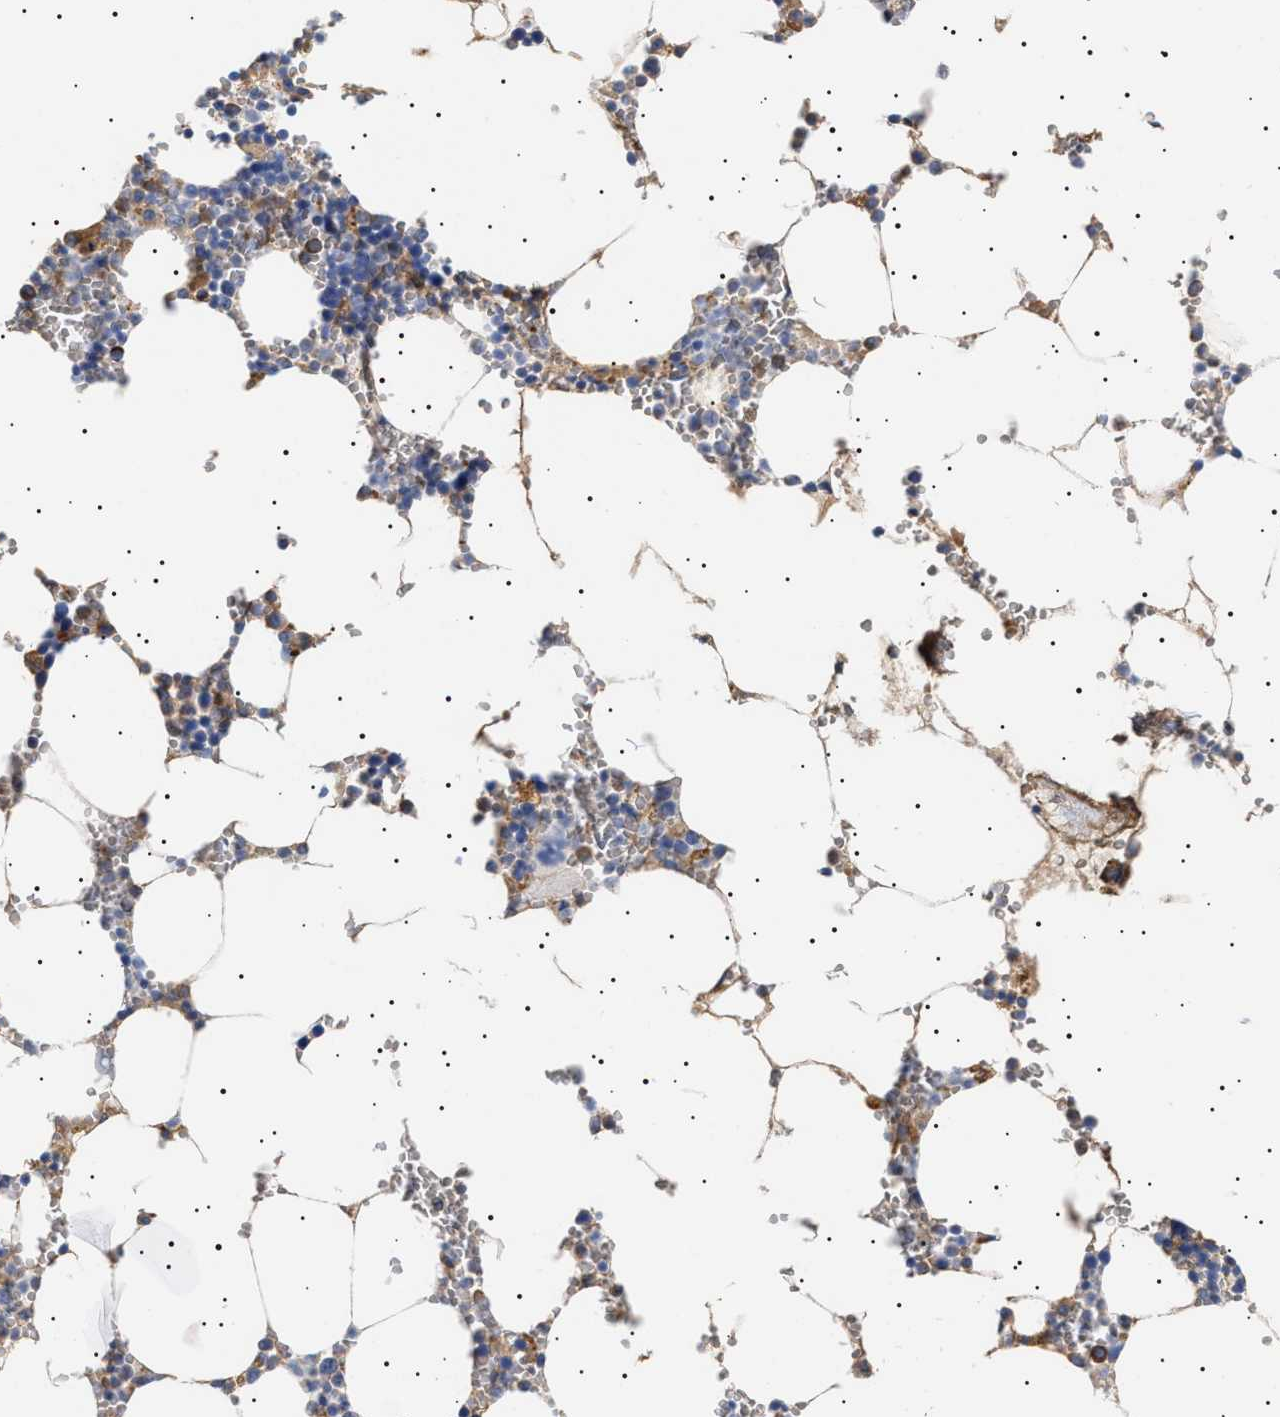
{"staining": {"intensity": "weak", "quantity": "<25%", "location": "cytoplasmic/membranous"}, "tissue": "bone marrow", "cell_type": "Hematopoietic cells", "image_type": "normal", "snomed": [{"axis": "morphology", "description": "Normal tissue, NOS"}, {"axis": "topography", "description": "Bone marrow"}], "caption": "A histopathology image of bone marrow stained for a protein demonstrates no brown staining in hematopoietic cells.", "gene": "ERCC6L2", "patient": {"sex": "male", "age": 70}}